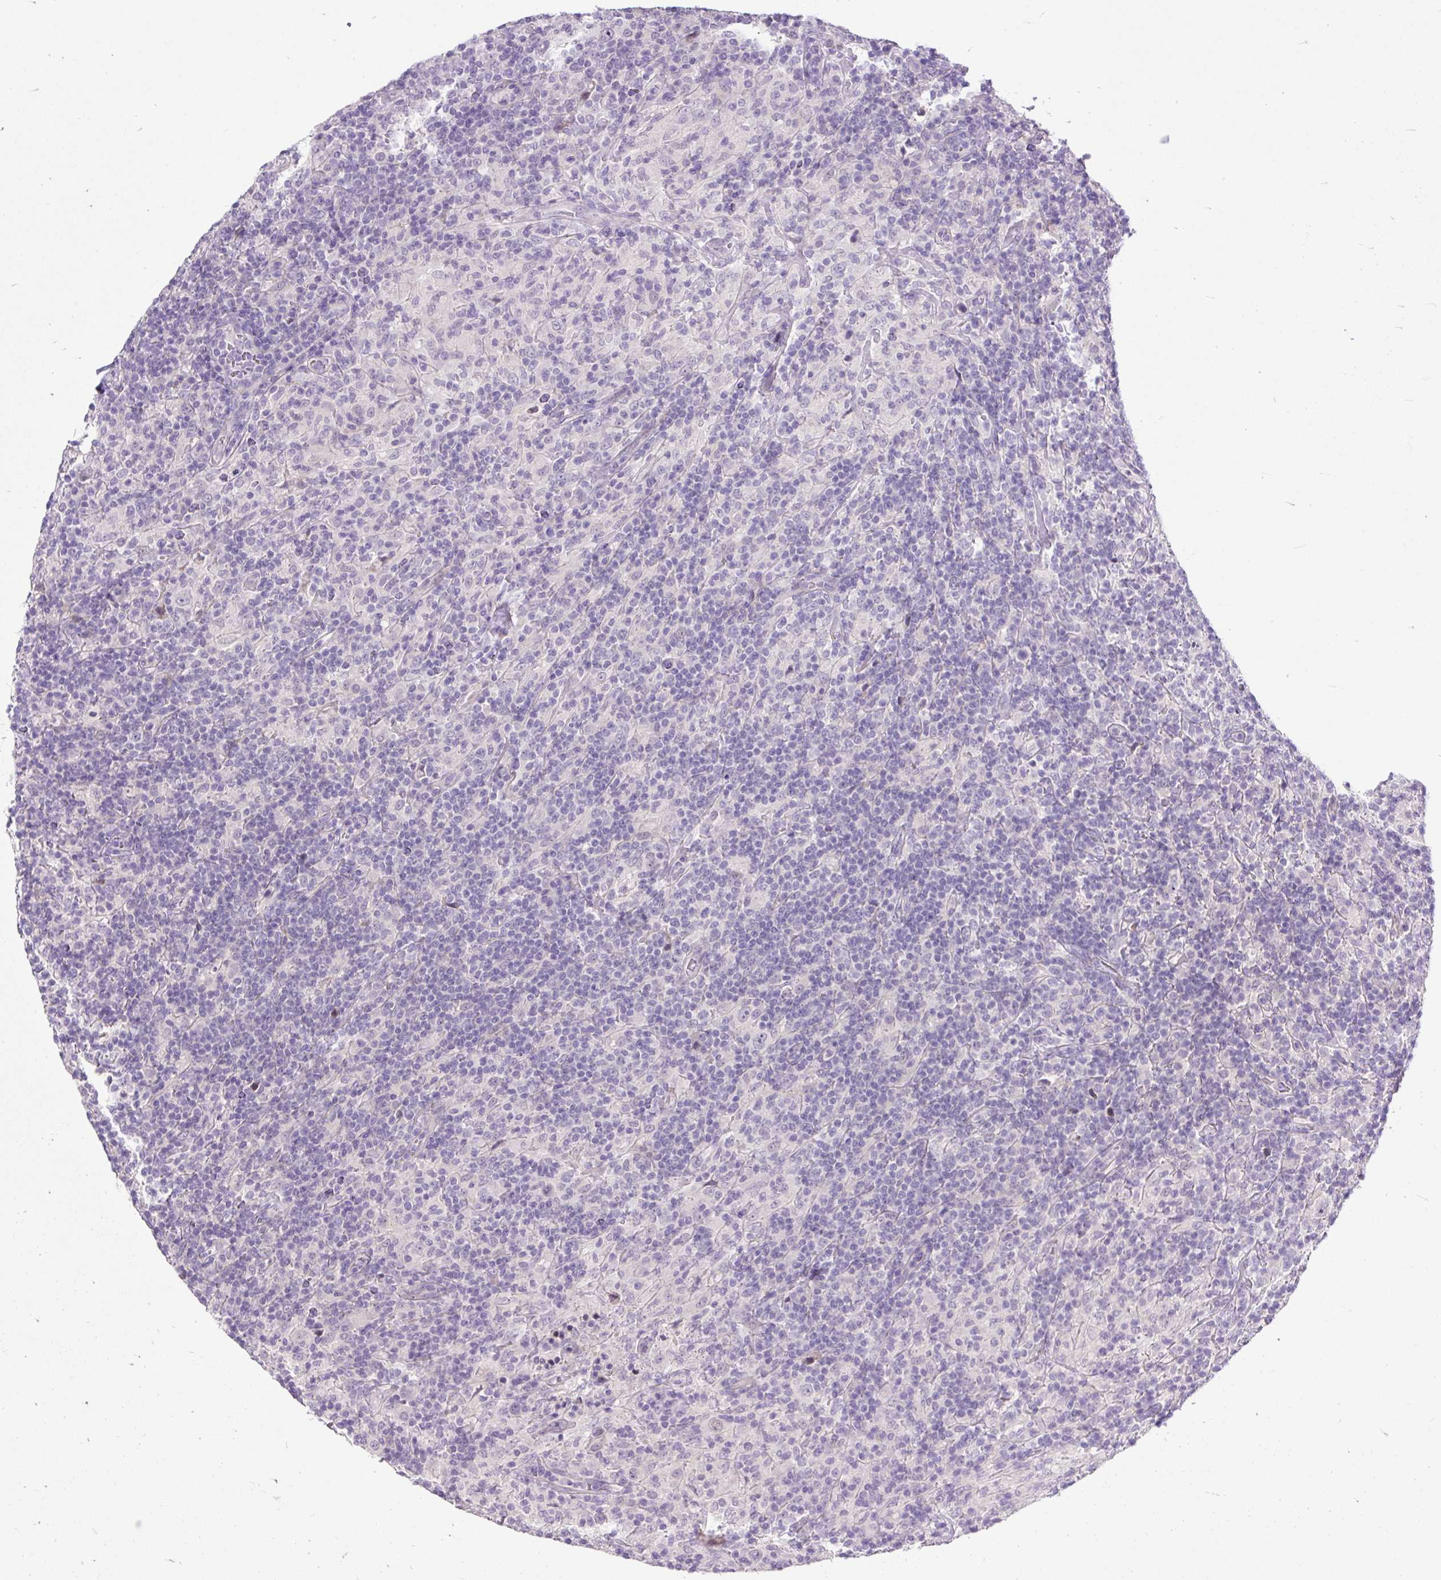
{"staining": {"intensity": "negative", "quantity": "none", "location": "none"}, "tissue": "lymphoma", "cell_type": "Tumor cells", "image_type": "cancer", "snomed": [{"axis": "morphology", "description": "Hodgkin's disease, NOS"}, {"axis": "topography", "description": "Lymph node"}], "caption": "The immunohistochemistry (IHC) histopathology image has no significant staining in tumor cells of lymphoma tissue.", "gene": "KRTAP20-3", "patient": {"sex": "male", "age": 70}}